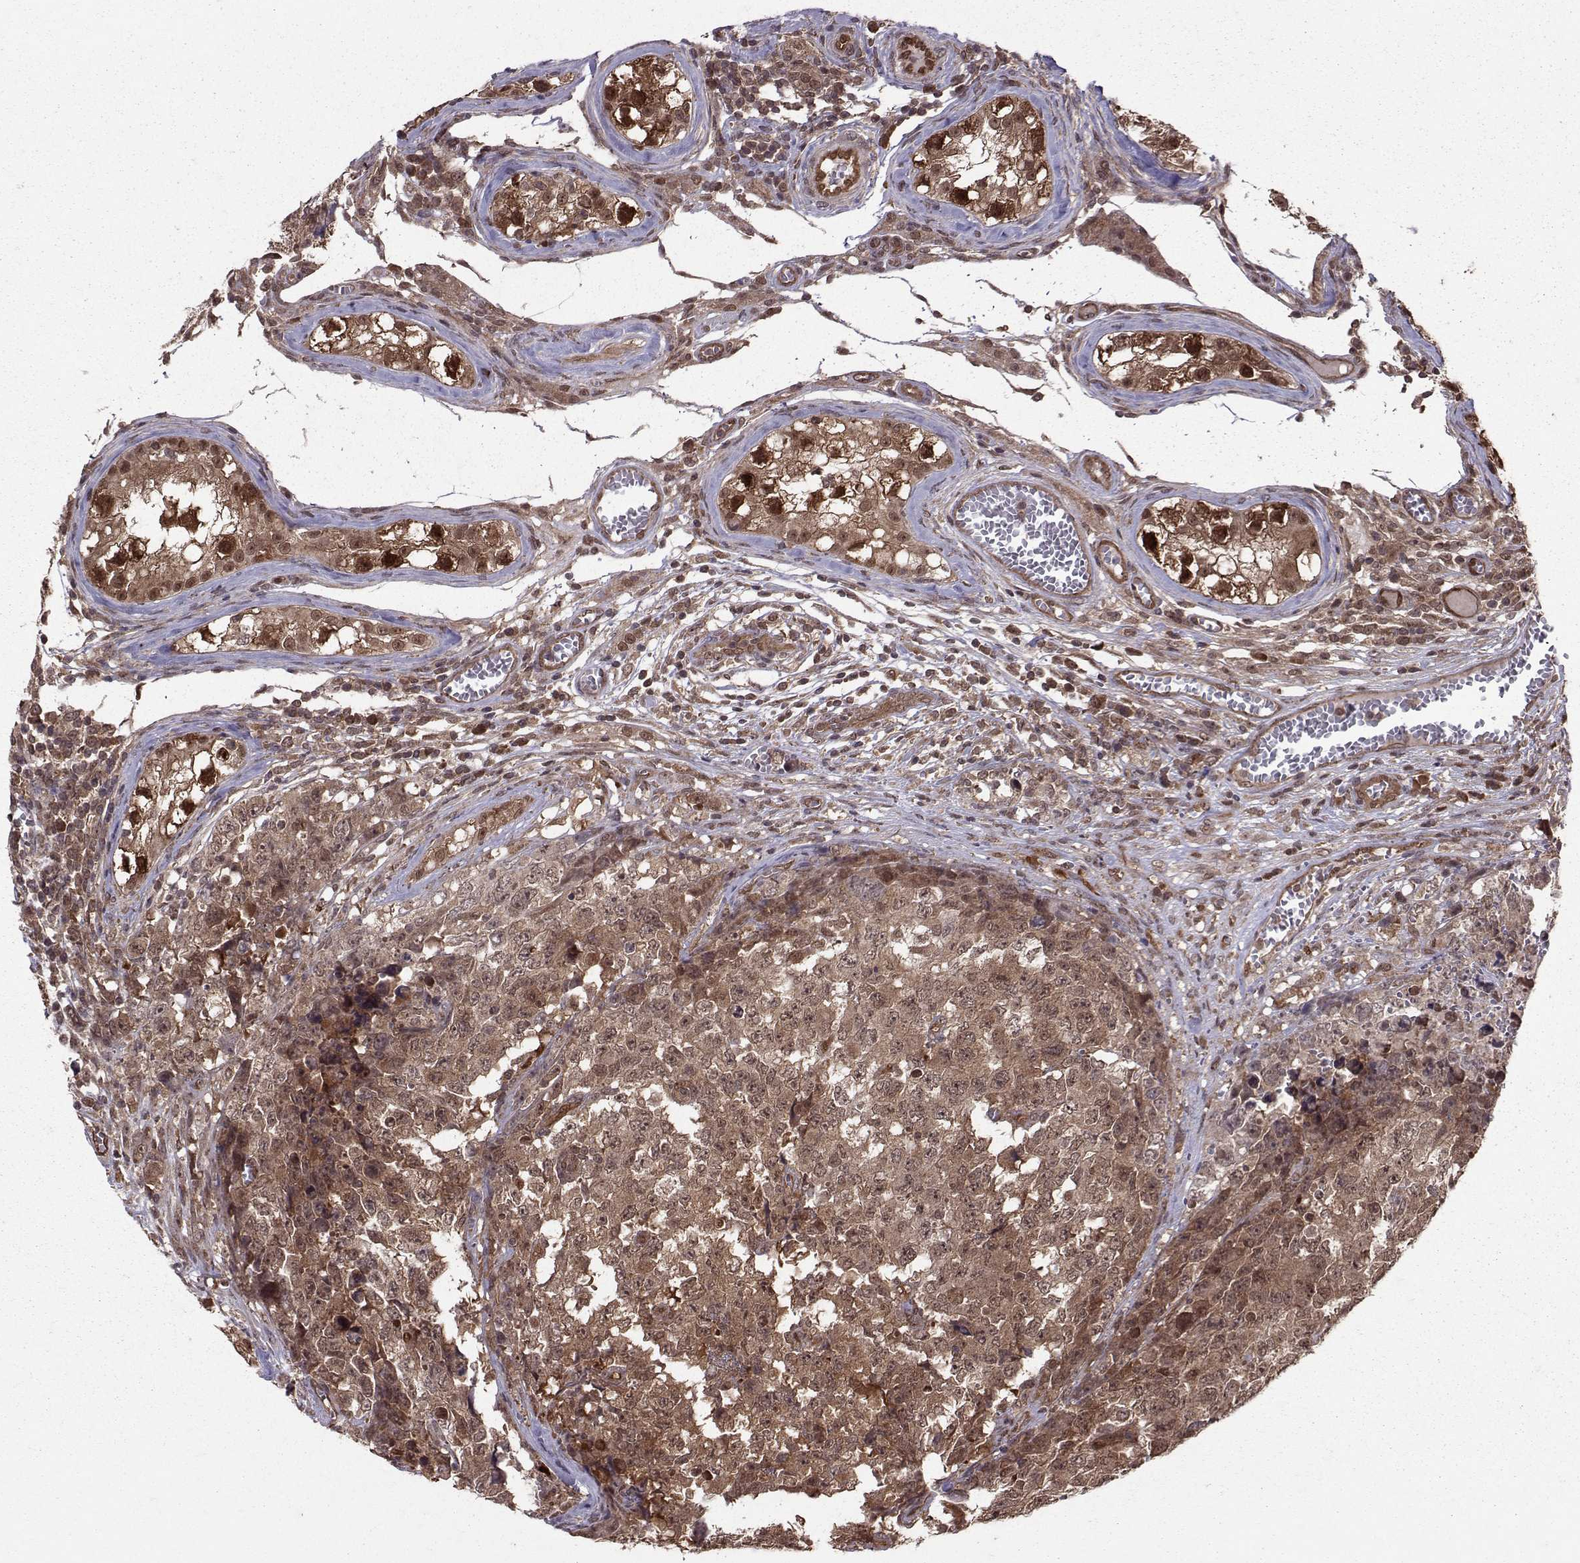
{"staining": {"intensity": "moderate", "quantity": ">75%", "location": "cytoplasmic/membranous,nuclear"}, "tissue": "testis cancer", "cell_type": "Tumor cells", "image_type": "cancer", "snomed": [{"axis": "morphology", "description": "Carcinoma, Embryonal, NOS"}, {"axis": "topography", "description": "Testis"}], "caption": "Immunohistochemical staining of human testis cancer displays medium levels of moderate cytoplasmic/membranous and nuclear protein staining in approximately >75% of tumor cells.", "gene": "PPP2R2A", "patient": {"sex": "male", "age": 23}}